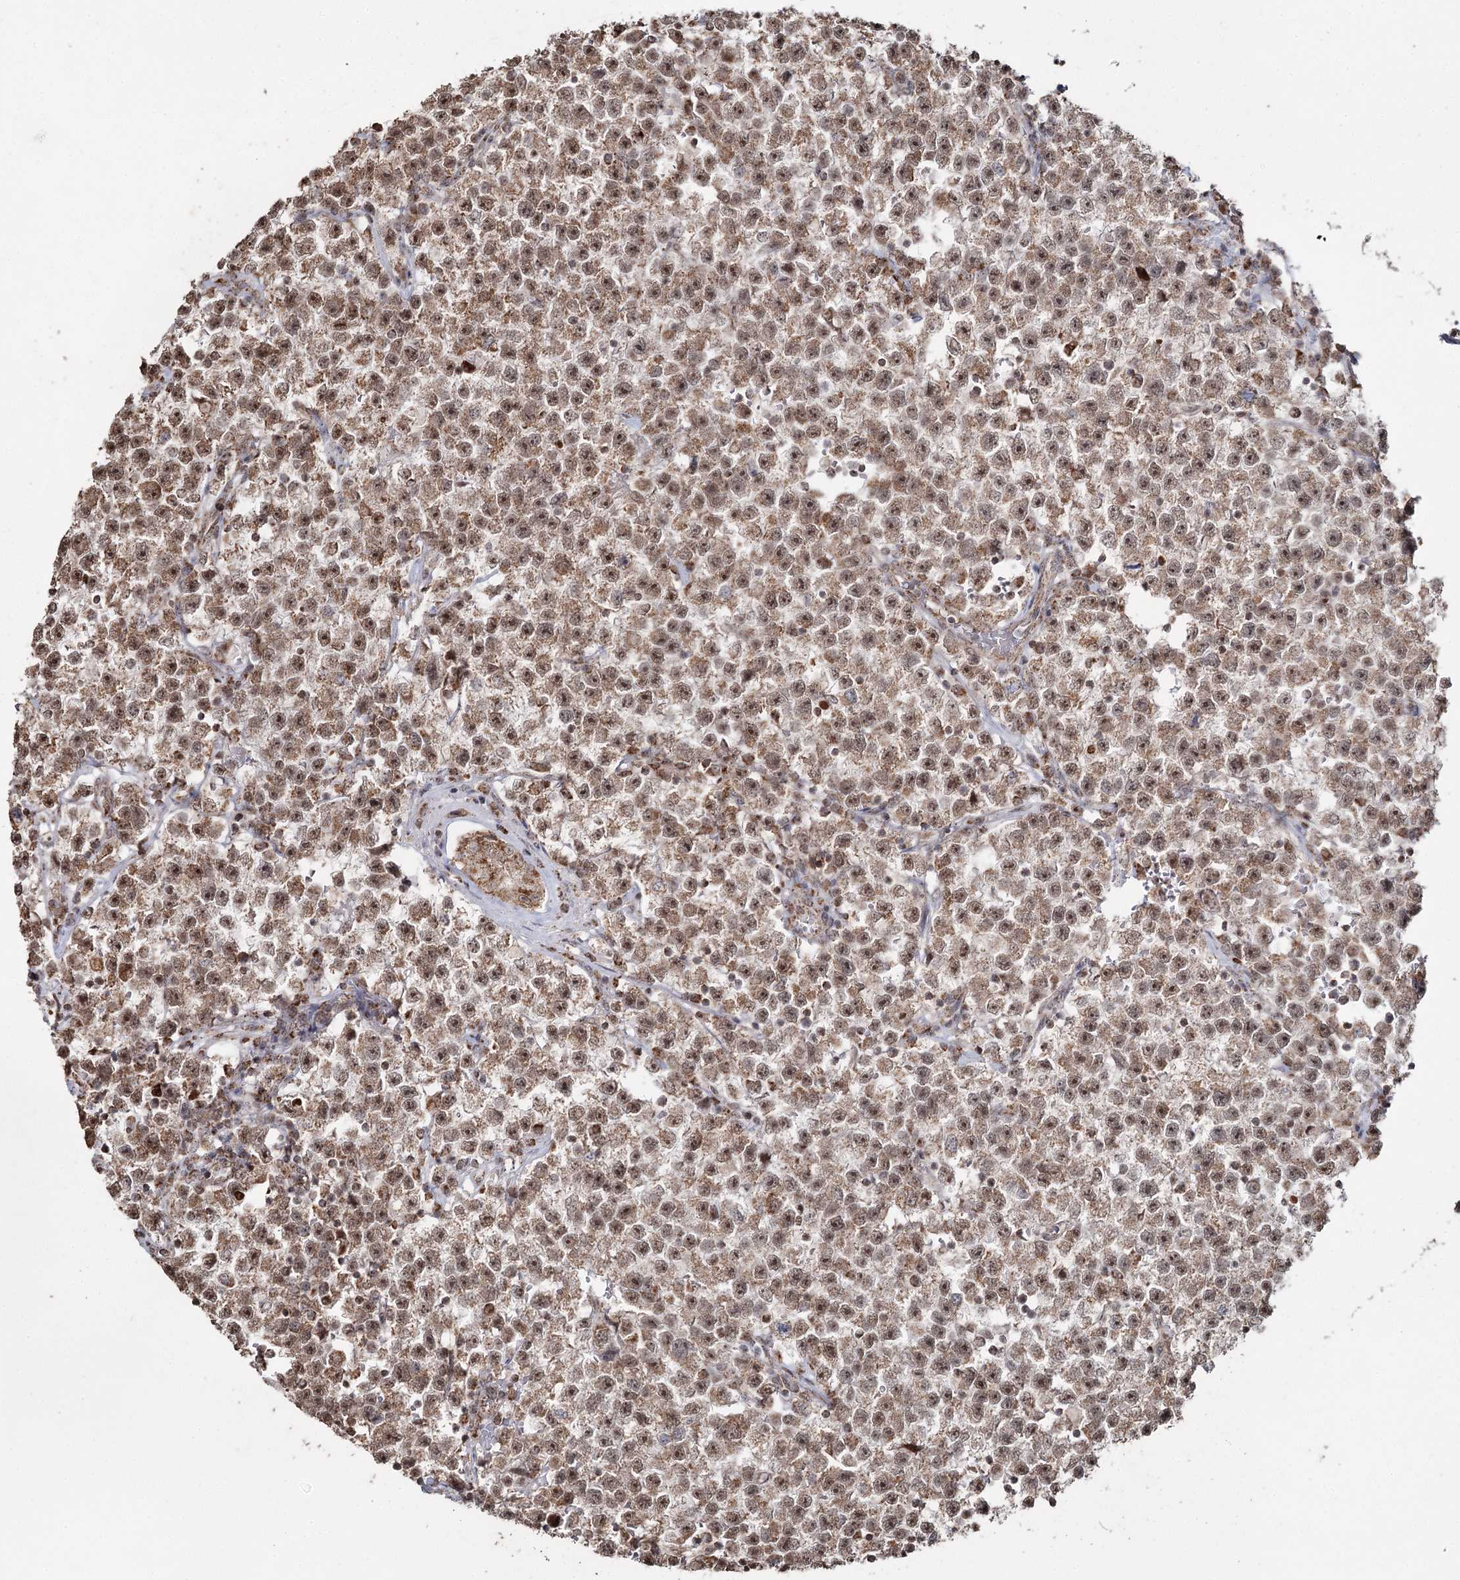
{"staining": {"intensity": "moderate", "quantity": ">75%", "location": "cytoplasmic/membranous,nuclear"}, "tissue": "testis cancer", "cell_type": "Tumor cells", "image_type": "cancer", "snomed": [{"axis": "morphology", "description": "Seminoma, NOS"}, {"axis": "topography", "description": "Testis"}], "caption": "Testis cancer (seminoma) was stained to show a protein in brown. There is medium levels of moderate cytoplasmic/membranous and nuclear expression in about >75% of tumor cells.", "gene": "PDHX", "patient": {"sex": "male", "age": 22}}